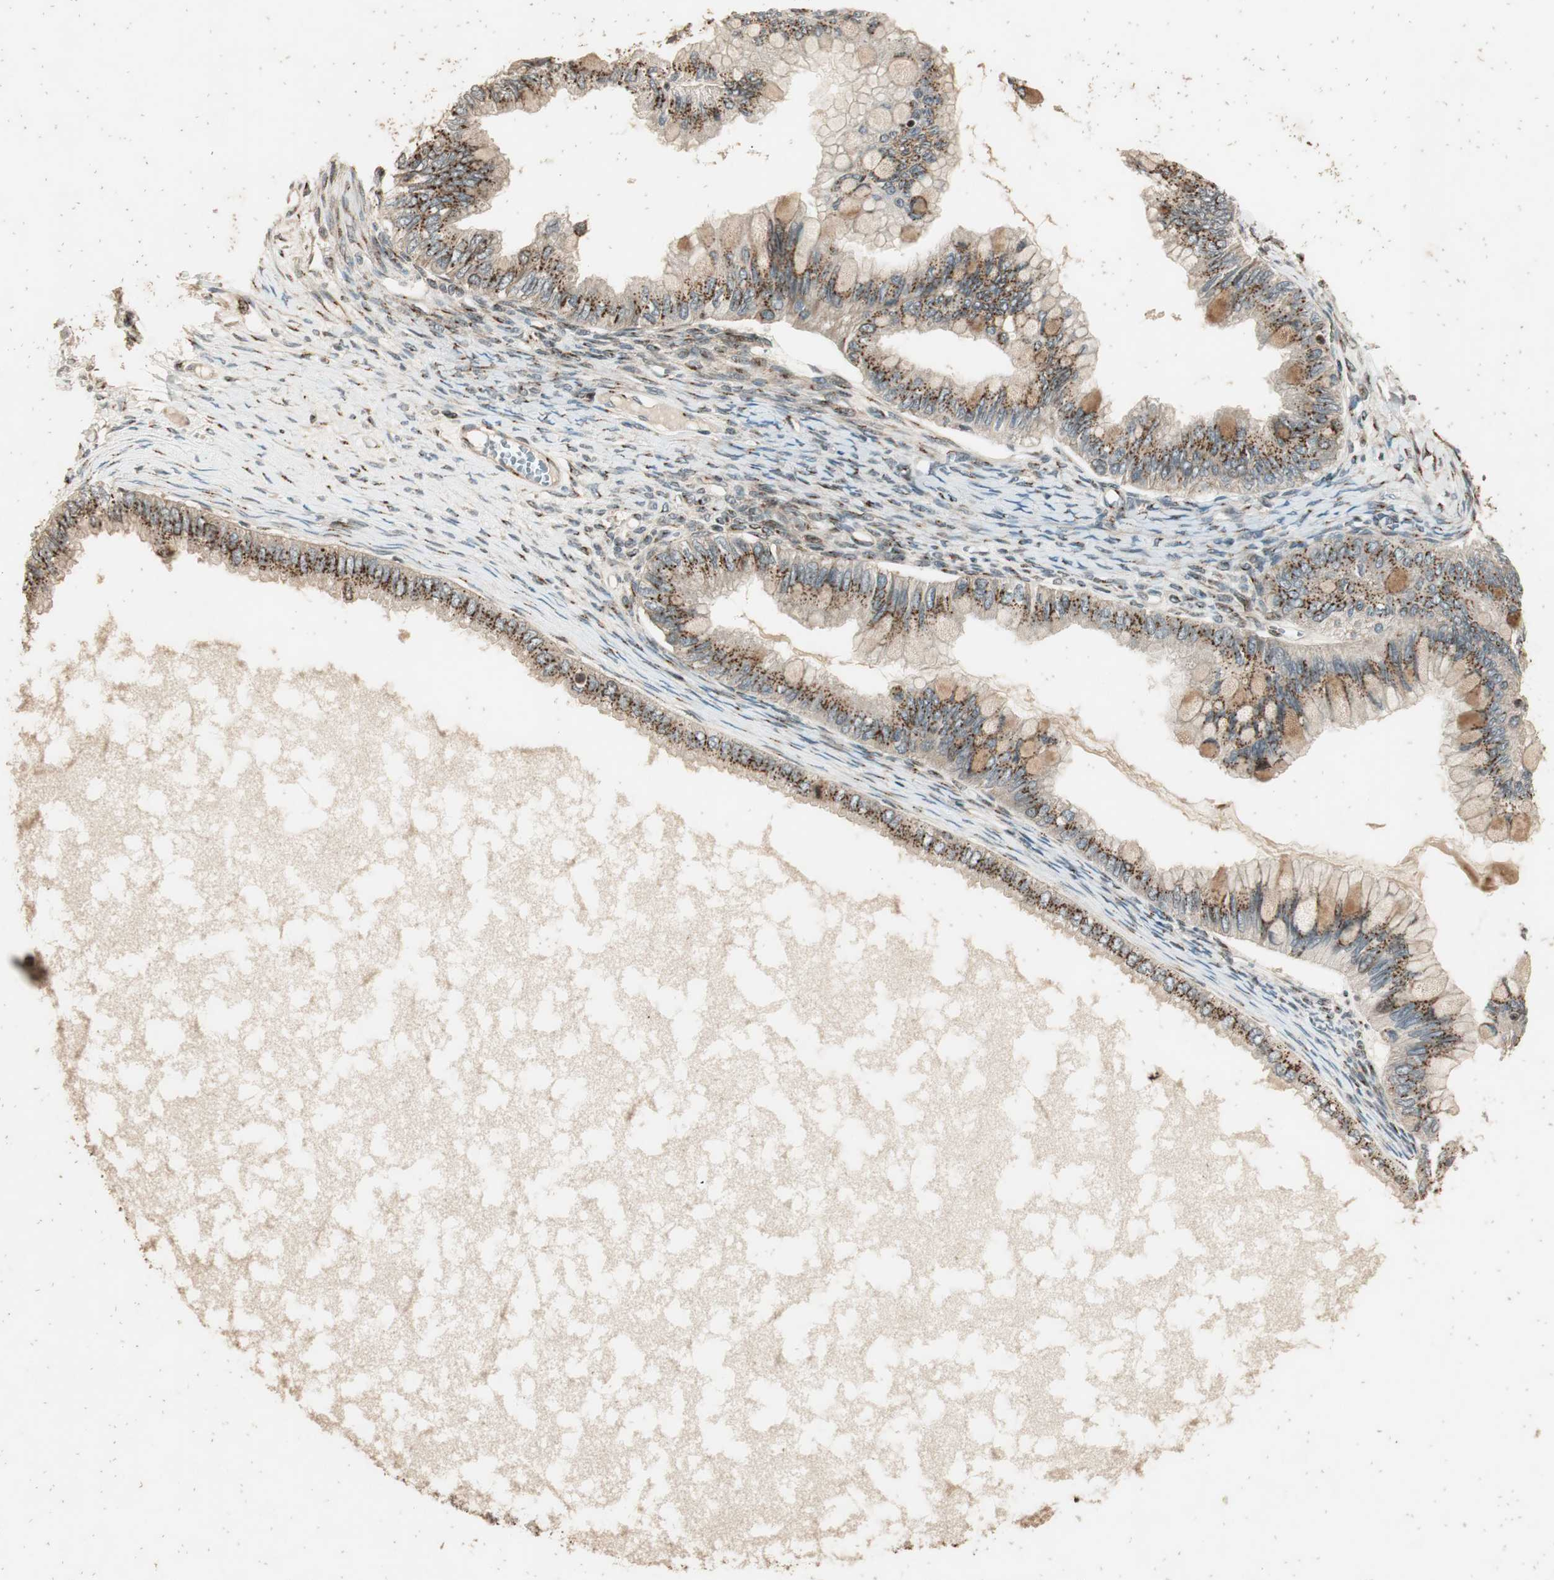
{"staining": {"intensity": "moderate", "quantity": ">75%", "location": "cytoplasmic/membranous"}, "tissue": "ovarian cancer", "cell_type": "Tumor cells", "image_type": "cancer", "snomed": [{"axis": "morphology", "description": "Cystadenocarcinoma, mucinous, NOS"}, {"axis": "topography", "description": "Ovary"}], "caption": "Ovarian mucinous cystadenocarcinoma stained for a protein reveals moderate cytoplasmic/membranous positivity in tumor cells.", "gene": "NEO1", "patient": {"sex": "female", "age": 80}}